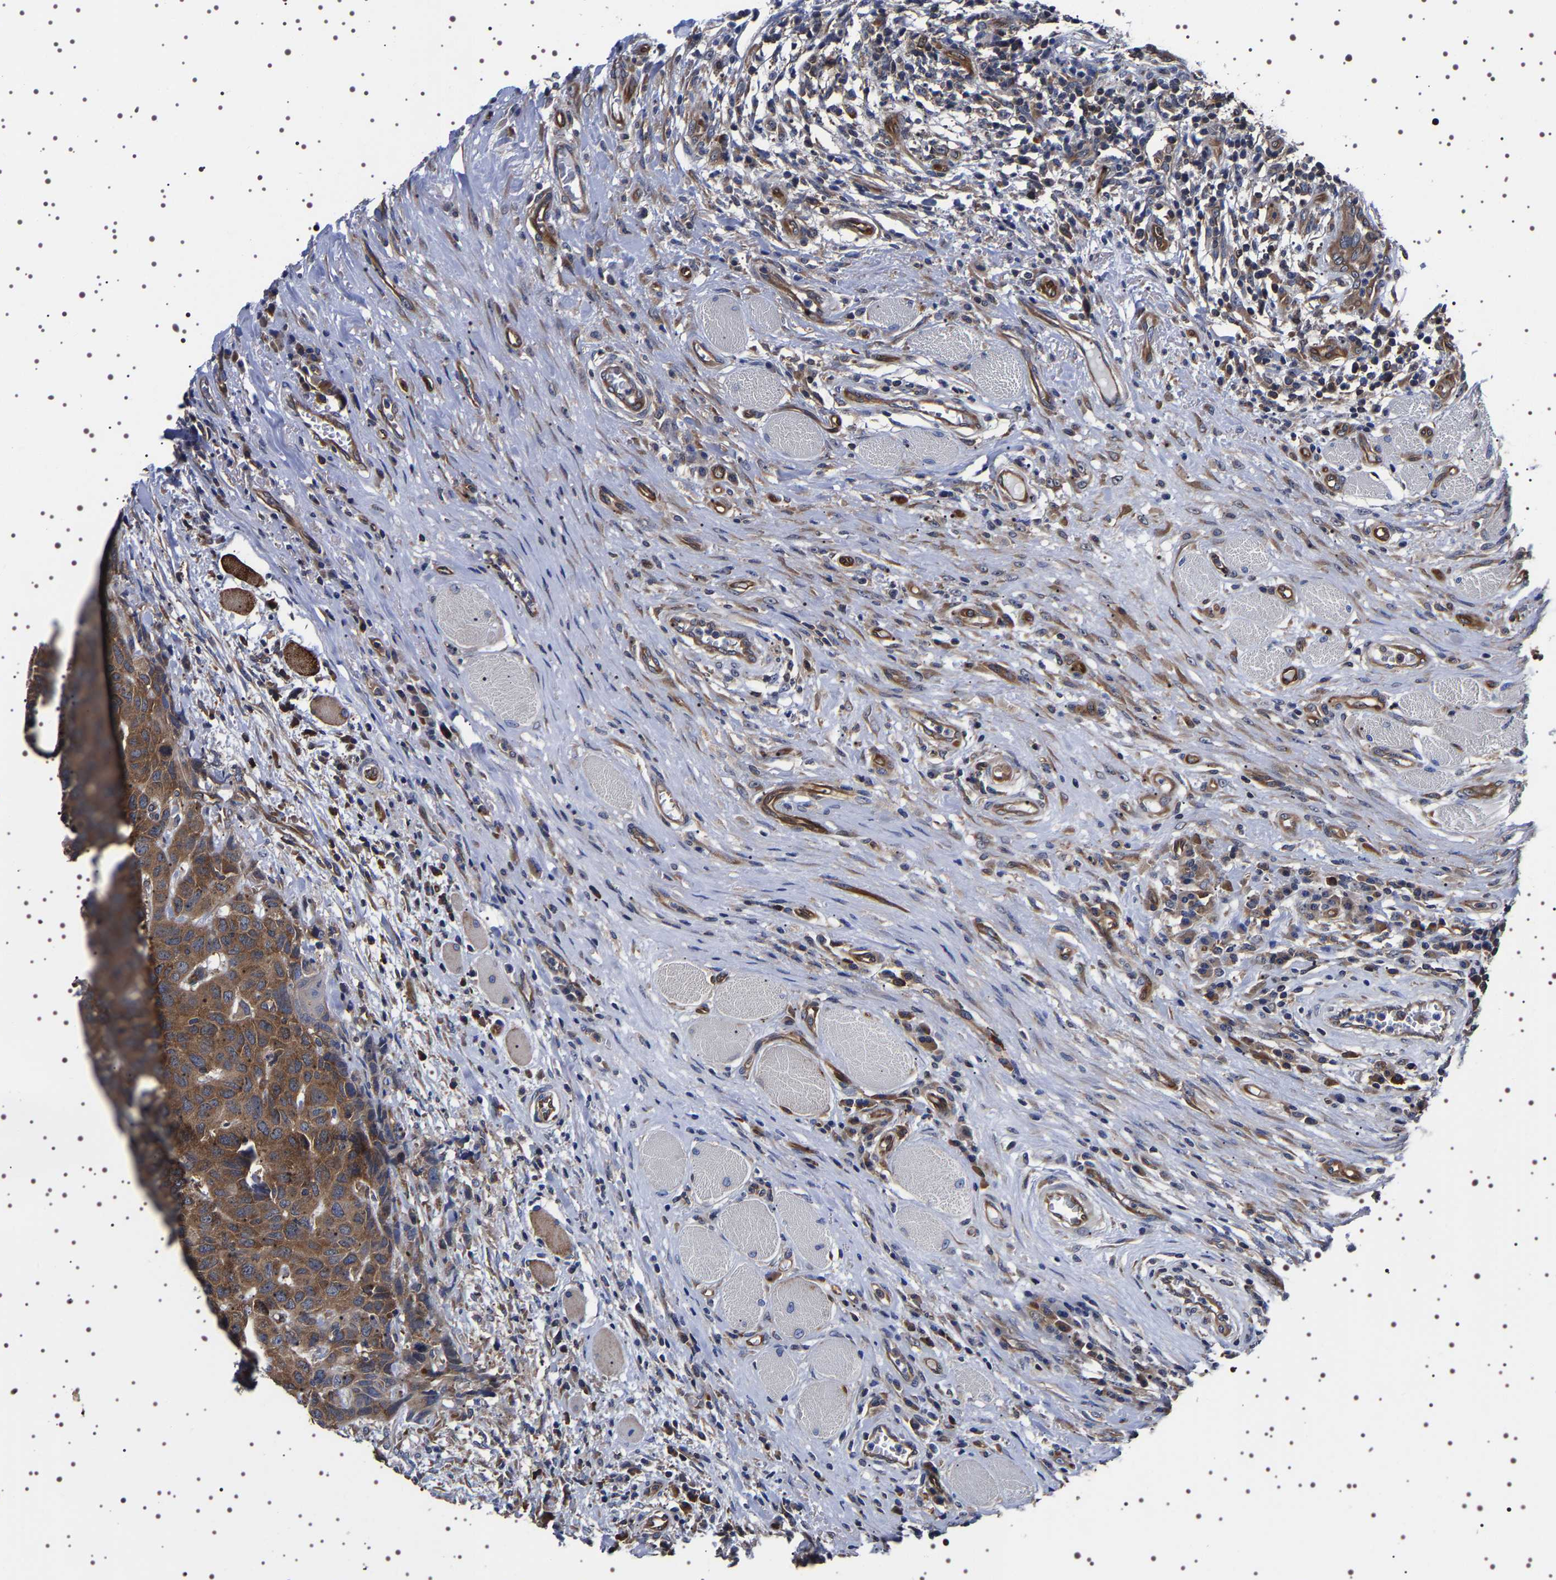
{"staining": {"intensity": "strong", "quantity": ">75%", "location": "cytoplasmic/membranous"}, "tissue": "head and neck cancer", "cell_type": "Tumor cells", "image_type": "cancer", "snomed": [{"axis": "morphology", "description": "Squamous cell carcinoma, NOS"}, {"axis": "topography", "description": "Head-Neck"}], "caption": "A photomicrograph of human squamous cell carcinoma (head and neck) stained for a protein demonstrates strong cytoplasmic/membranous brown staining in tumor cells. The protein of interest is shown in brown color, while the nuclei are stained blue.", "gene": "DARS1", "patient": {"sex": "male", "age": 66}}